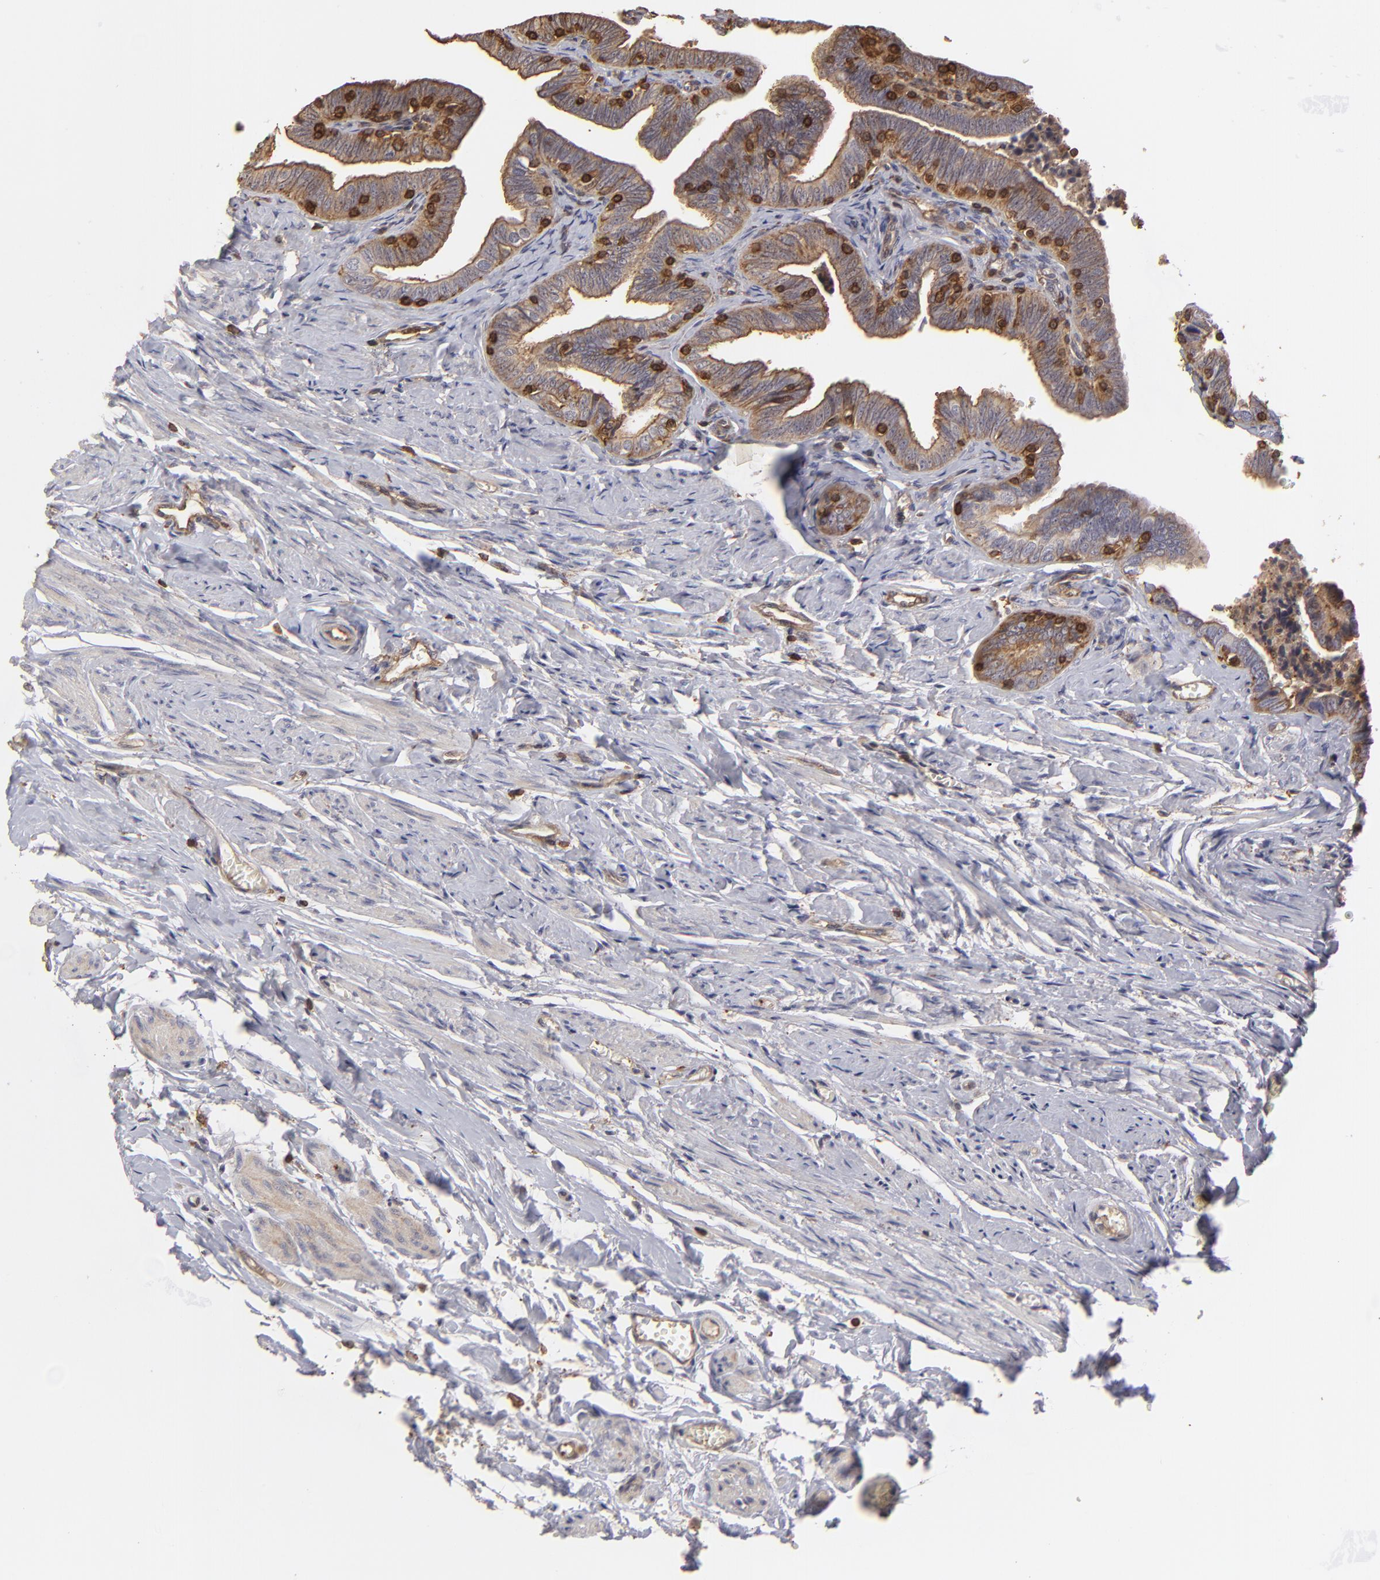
{"staining": {"intensity": "weak", "quantity": ">75%", "location": "cytoplasmic/membranous"}, "tissue": "fallopian tube", "cell_type": "Glandular cells", "image_type": "normal", "snomed": [{"axis": "morphology", "description": "Normal tissue, NOS"}, {"axis": "topography", "description": "Fallopian tube"}, {"axis": "topography", "description": "Ovary"}], "caption": "Approximately >75% of glandular cells in normal human fallopian tube demonstrate weak cytoplasmic/membranous protein positivity as visualized by brown immunohistochemical staining.", "gene": "ACTB", "patient": {"sex": "female", "age": 69}}